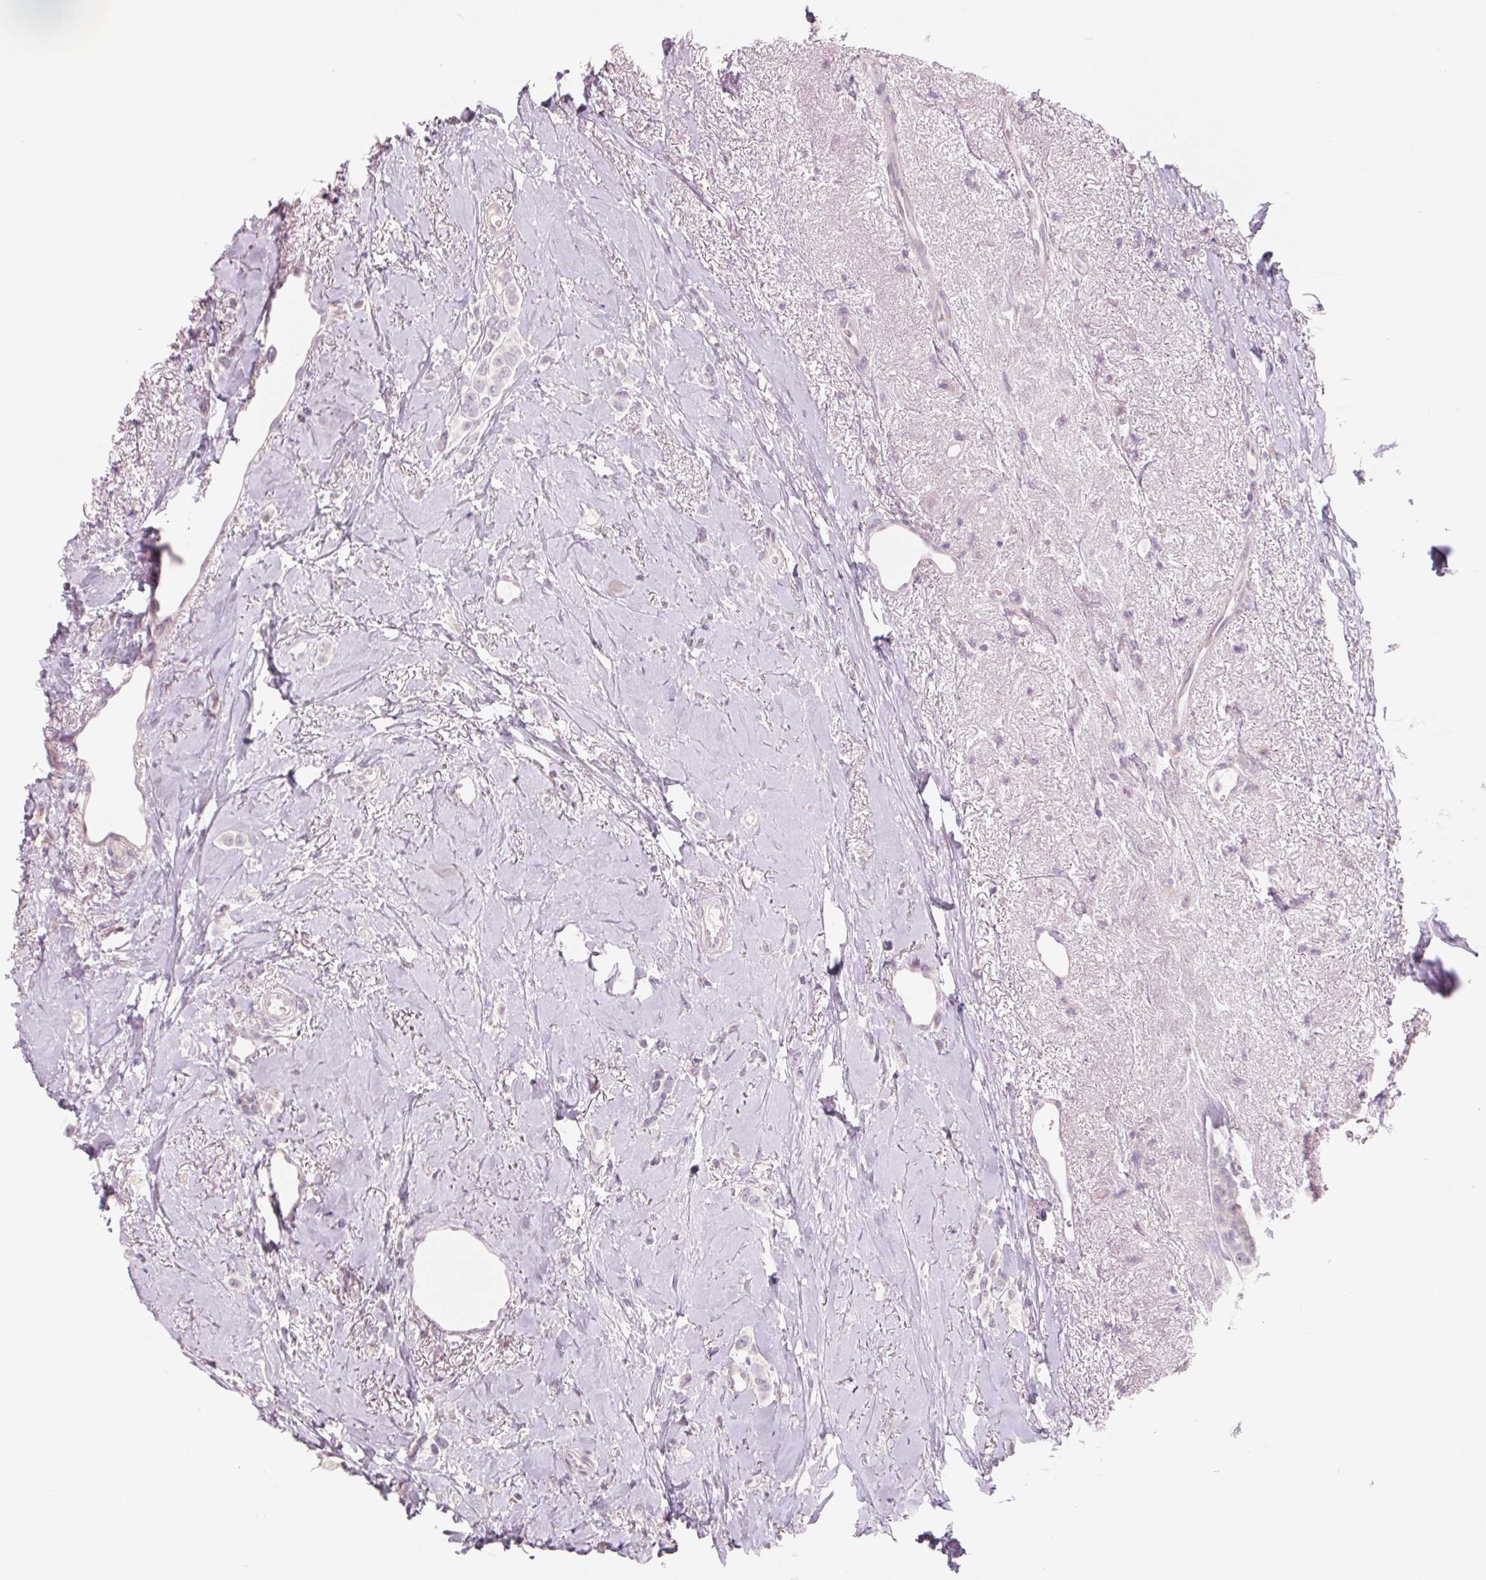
{"staining": {"intensity": "negative", "quantity": "none", "location": "none"}, "tissue": "breast cancer", "cell_type": "Tumor cells", "image_type": "cancer", "snomed": [{"axis": "morphology", "description": "Lobular carcinoma"}, {"axis": "topography", "description": "Breast"}], "caption": "Tumor cells are negative for brown protein staining in lobular carcinoma (breast).", "gene": "POU1F1", "patient": {"sex": "female", "age": 66}}